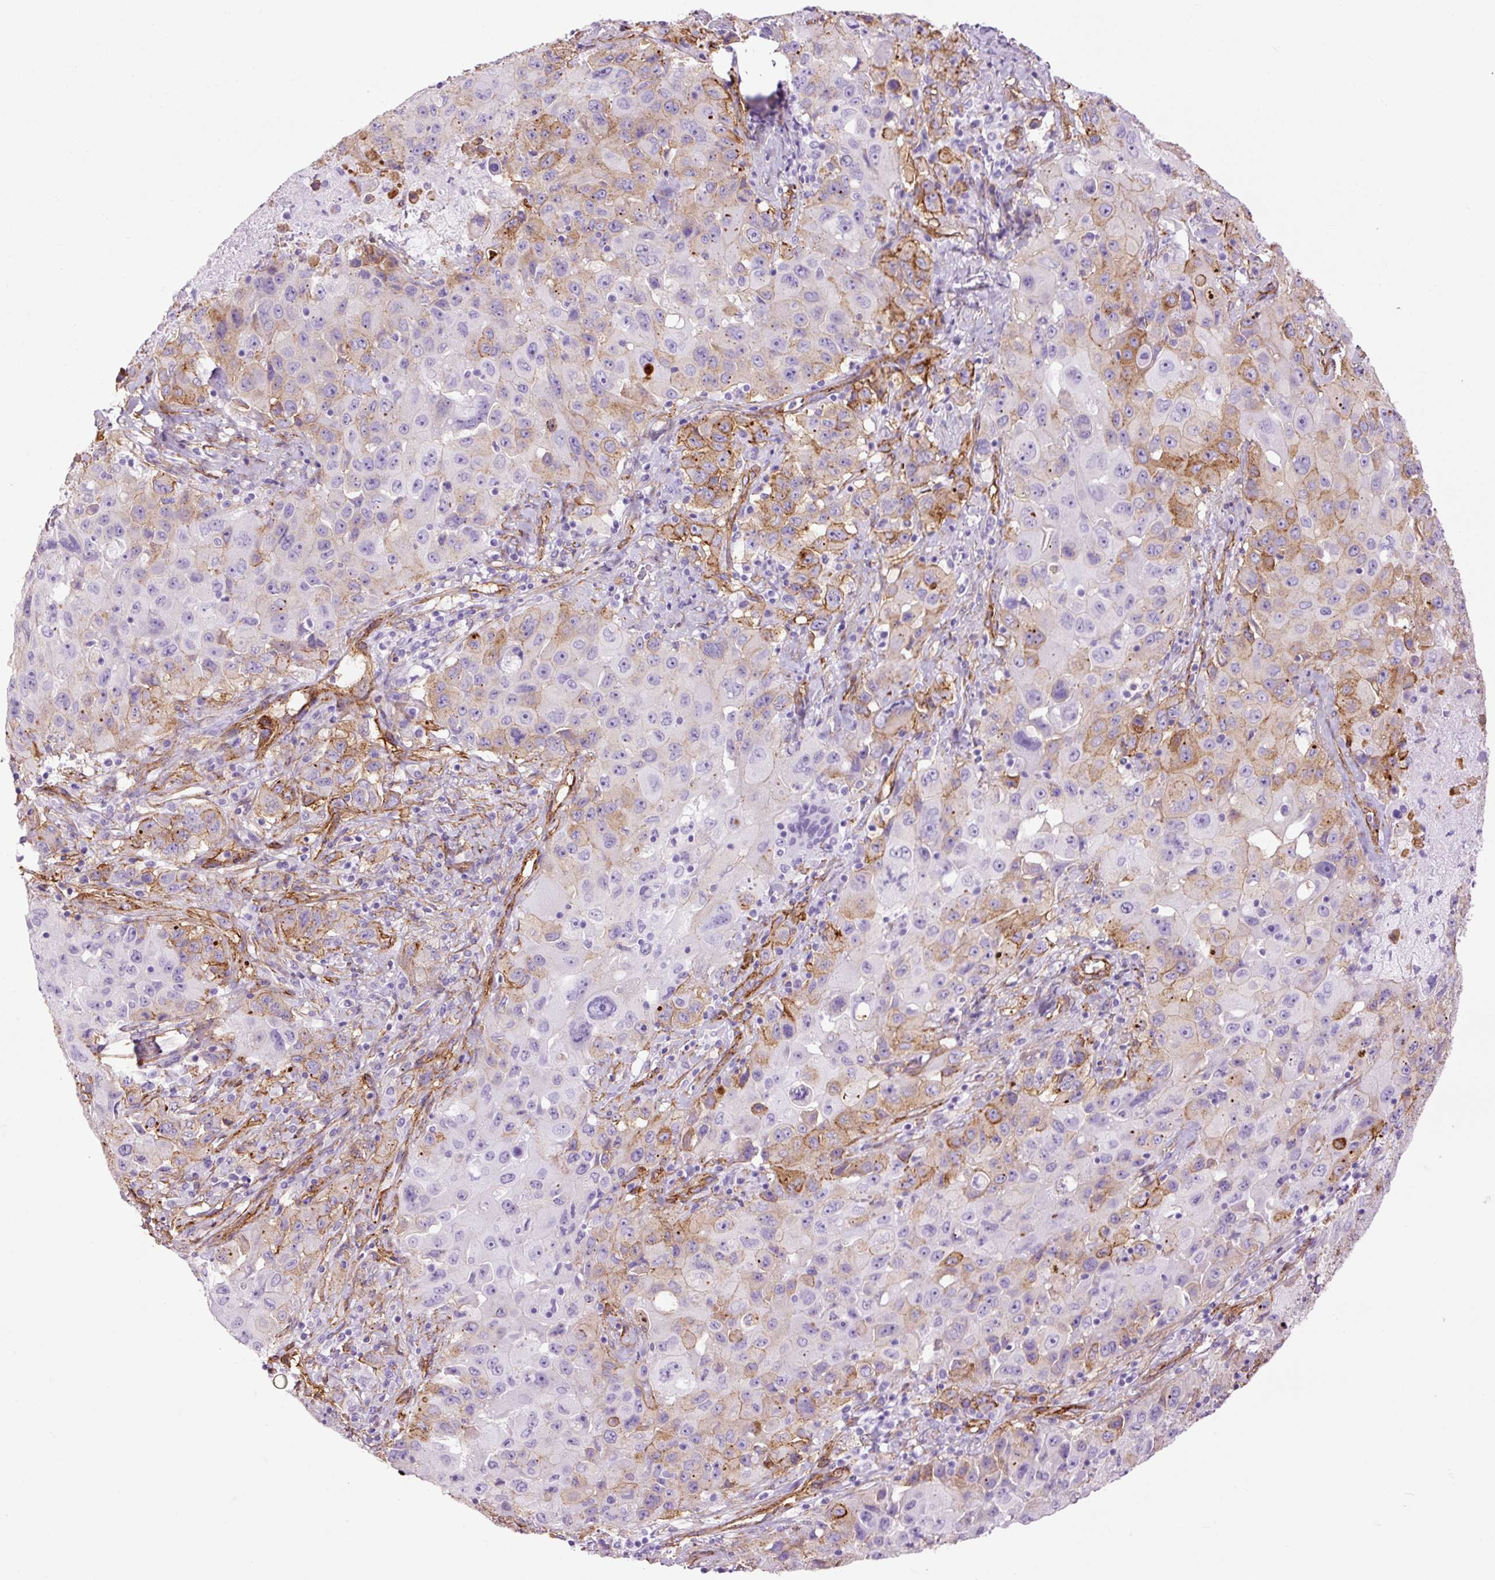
{"staining": {"intensity": "moderate", "quantity": "<25%", "location": "cytoplasmic/membranous"}, "tissue": "lung cancer", "cell_type": "Tumor cells", "image_type": "cancer", "snomed": [{"axis": "morphology", "description": "Squamous cell carcinoma, NOS"}, {"axis": "topography", "description": "Lung"}], "caption": "Lung cancer stained for a protein shows moderate cytoplasmic/membranous positivity in tumor cells. The protein is stained brown, and the nuclei are stained in blue (DAB (3,3'-diaminobenzidine) IHC with brightfield microscopy, high magnification).", "gene": "CAV1", "patient": {"sex": "male", "age": 63}}